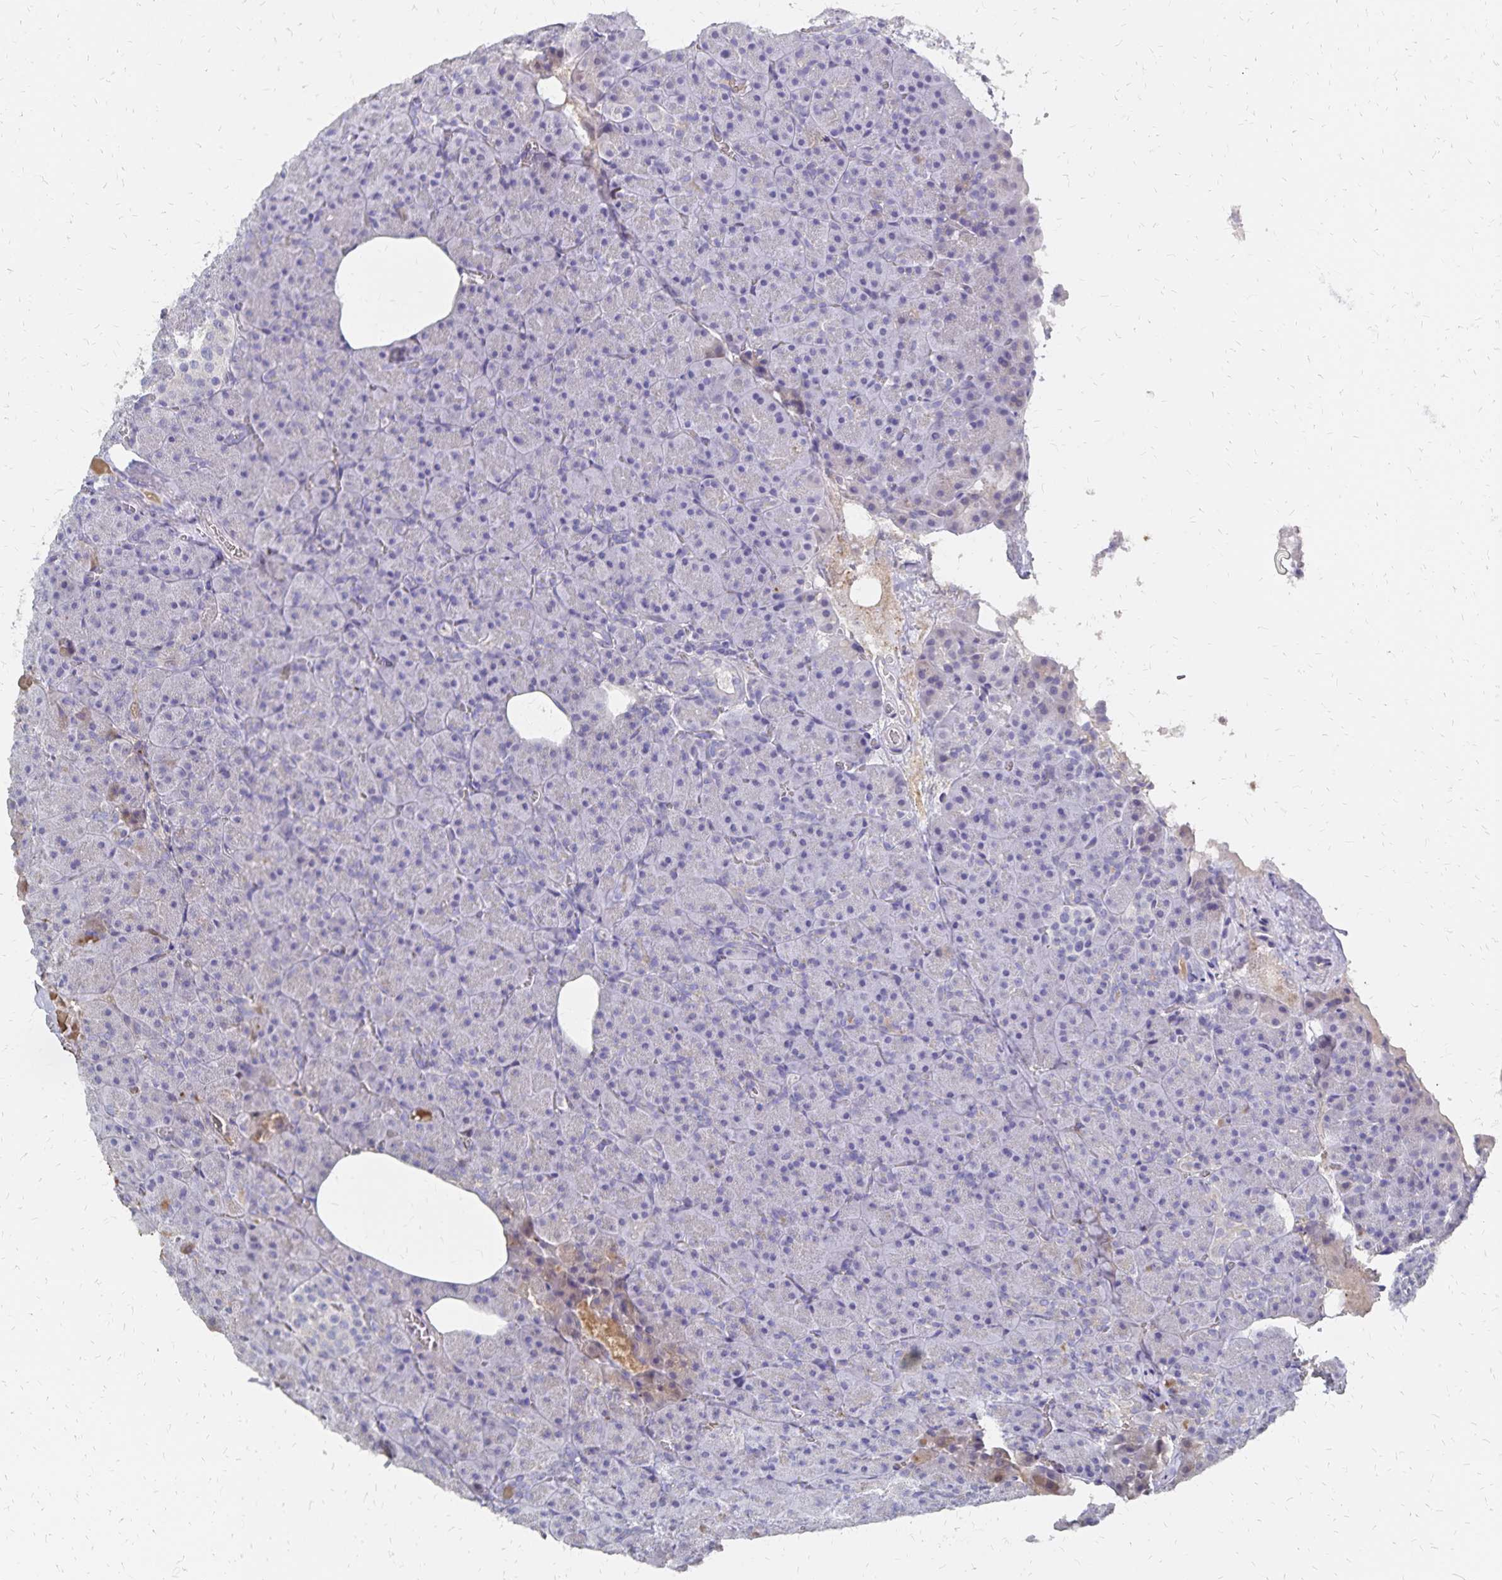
{"staining": {"intensity": "negative", "quantity": "none", "location": "none"}, "tissue": "pancreas", "cell_type": "Exocrine glandular cells", "image_type": "normal", "snomed": [{"axis": "morphology", "description": "Normal tissue, NOS"}, {"axis": "topography", "description": "Pancreas"}], "caption": "A high-resolution histopathology image shows IHC staining of normal pancreas, which reveals no significant staining in exocrine glandular cells.", "gene": "KISS1", "patient": {"sex": "female", "age": 74}}